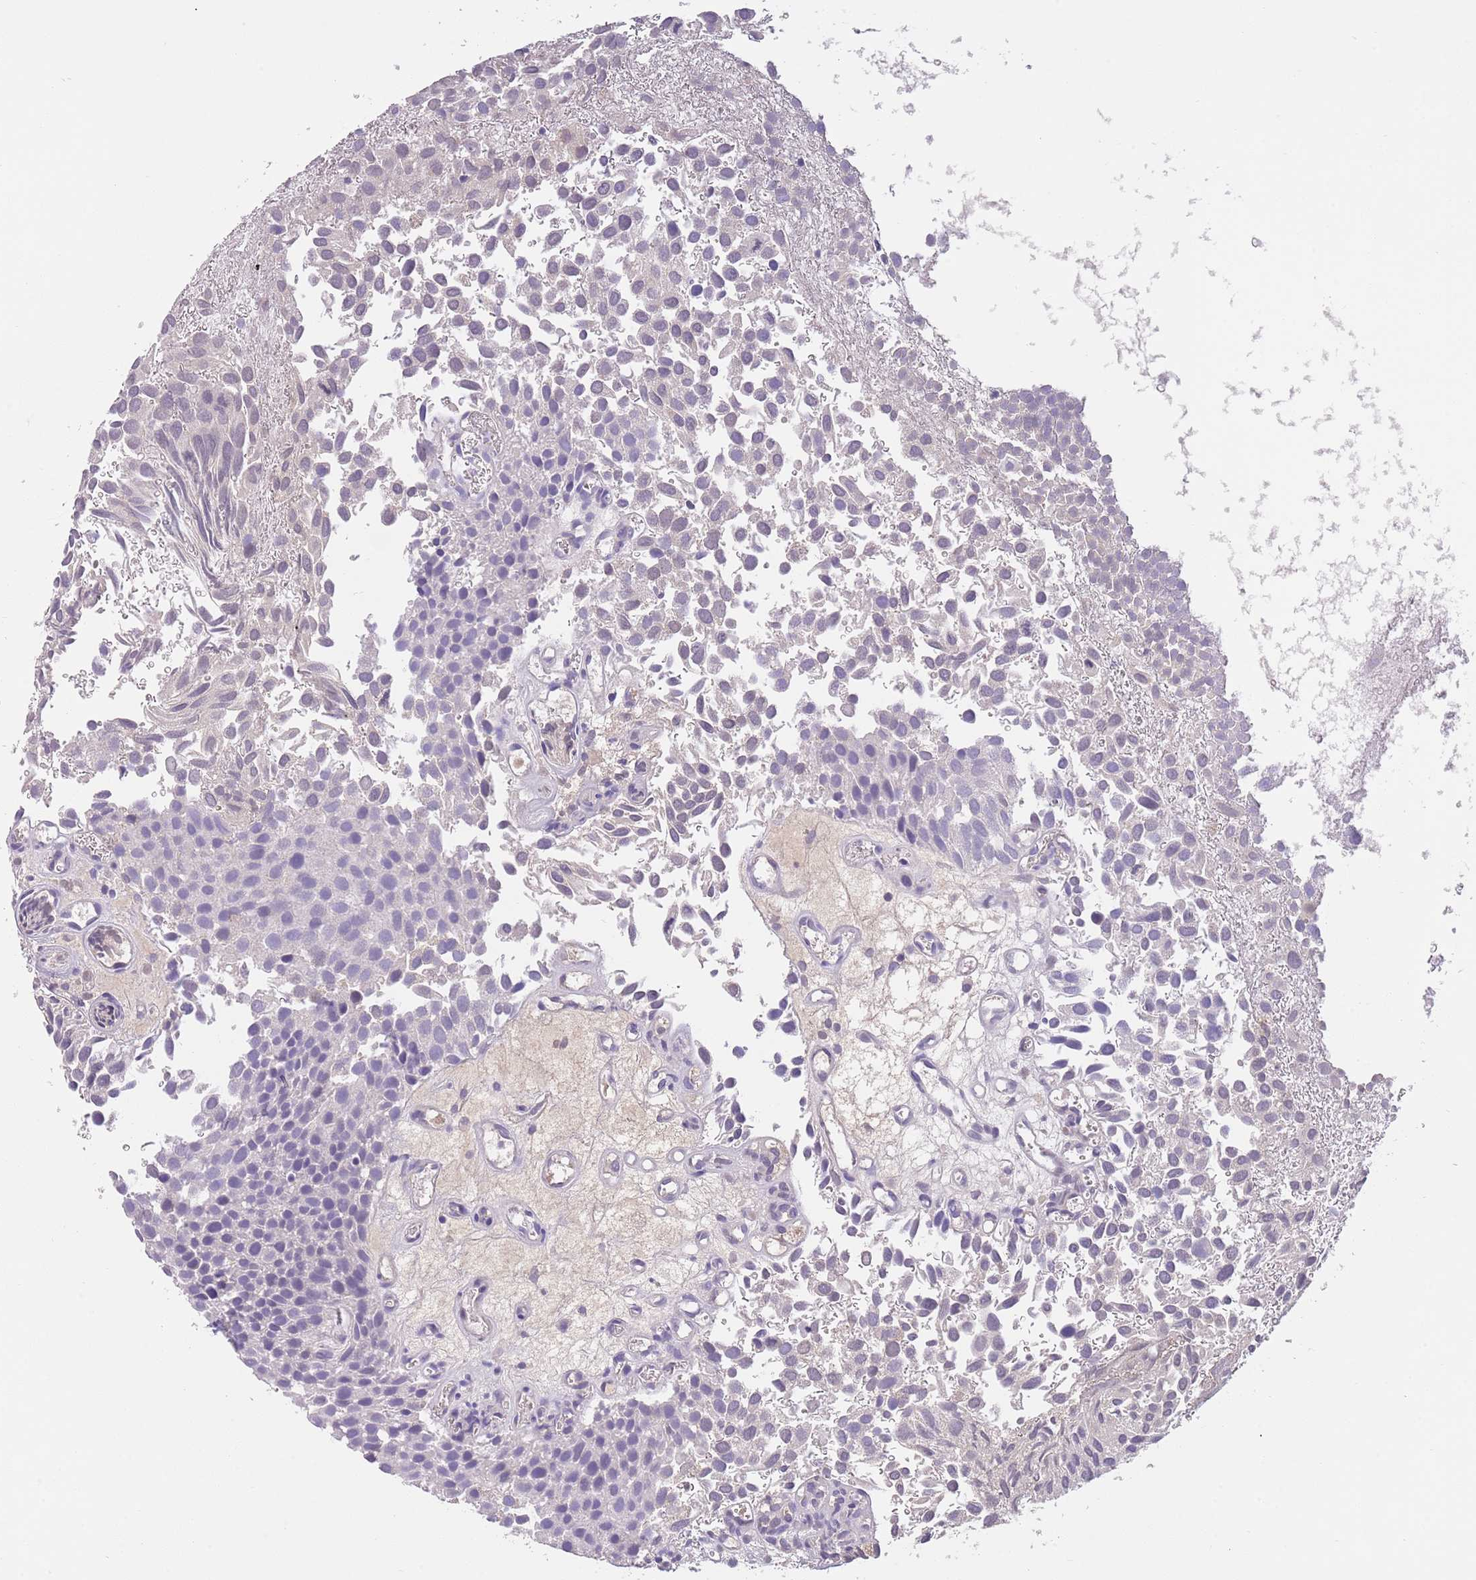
{"staining": {"intensity": "negative", "quantity": "none", "location": "none"}, "tissue": "urothelial cancer", "cell_type": "Tumor cells", "image_type": "cancer", "snomed": [{"axis": "morphology", "description": "Urothelial carcinoma, Low grade"}, {"axis": "topography", "description": "Urinary bladder"}], "caption": "A high-resolution photomicrograph shows IHC staining of urothelial carcinoma (low-grade), which displays no significant staining in tumor cells.", "gene": "IGFL4", "patient": {"sex": "male", "age": 88}}